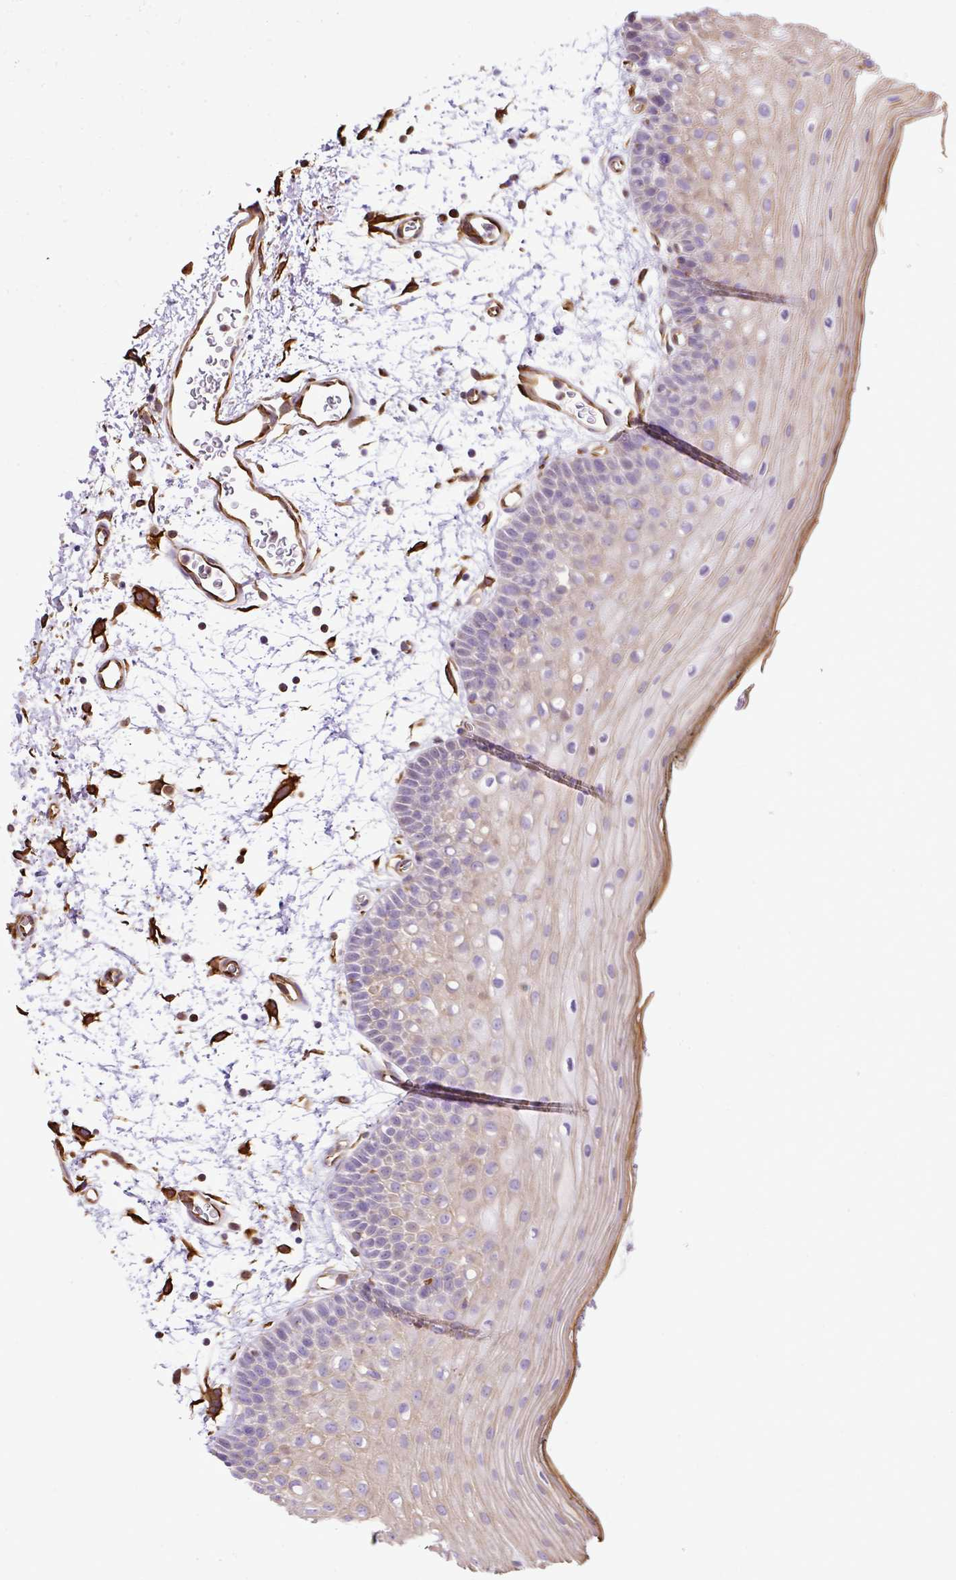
{"staining": {"intensity": "weak", "quantity": "25%-75%", "location": "cytoplasmic/membranous"}, "tissue": "oral mucosa", "cell_type": "Squamous epithelial cells", "image_type": "normal", "snomed": [{"axis": "morphology", "description": "Normal tissue, NOS"}, {"axis": "topography", "description": "Oral tissue"}, {"axis": "topography", "description": "Tounge, NOS"}], "caption": "Immunohistochemistry image of normal oral mucosa: human oral mucosa stained using IHC reveals low levels of weak protein expression localized specifically in the cytoplasmic/membranous of squamous epithelial cells, appearing as a cytoplasmic/membranous brown color.", "gene": "PLS1", "patient": {"sex": "female", "age": 81}}